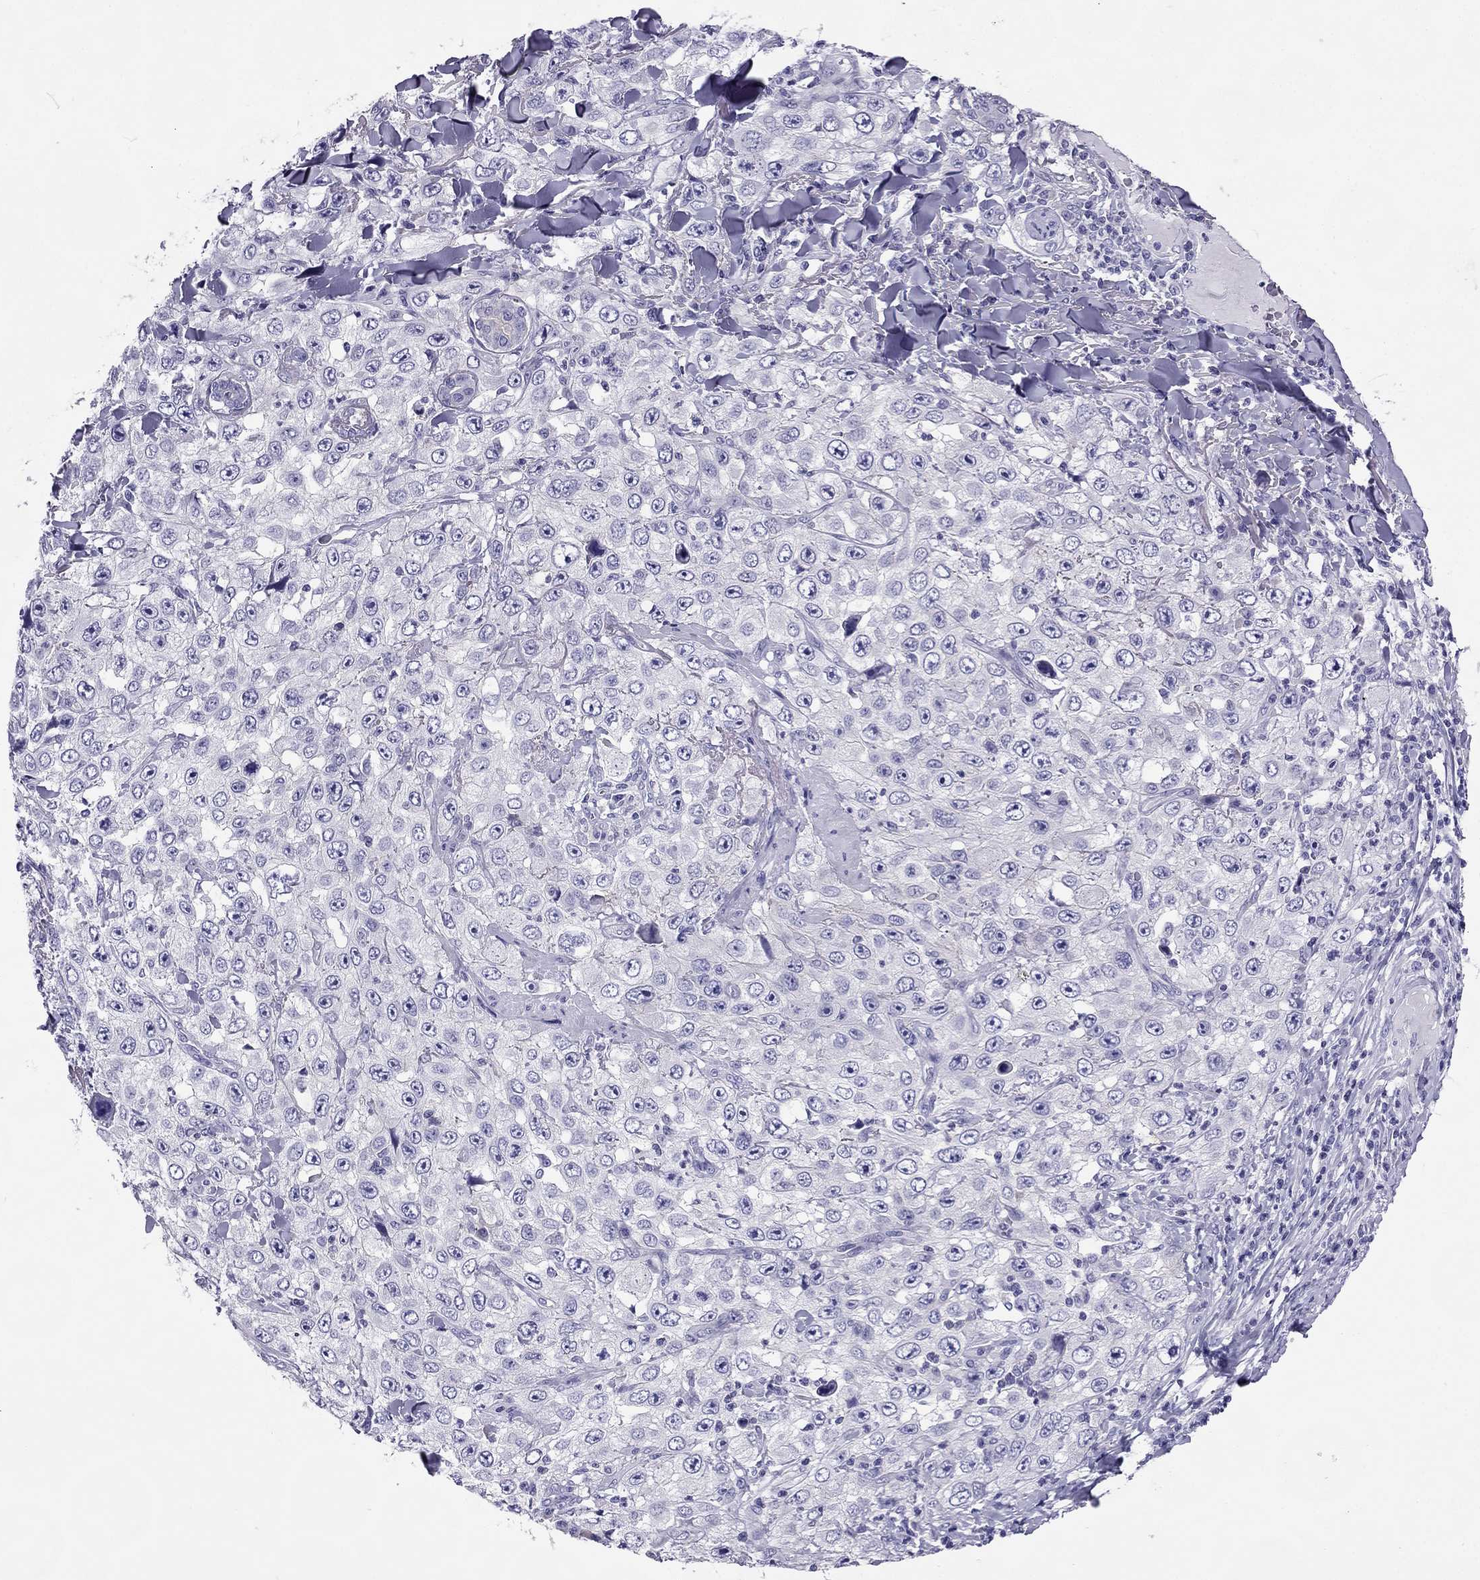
{"staining": {"intensity": "negative", "quantity": "none", "location": "none"}, "tissue": "skin cancer", "cell_type": "Tumor cells", "image_type": "cancer", "snomed": [{"axis": "morphology", "description": "Squamous cell carcinoma, NOS"}, {"axis": "topography", "description": "Skin"}], "caption": "Tumor cells show no significant expression in skin cancer.", "gene": "MYL11", "patient": {"sex": "male", "age": 82}}